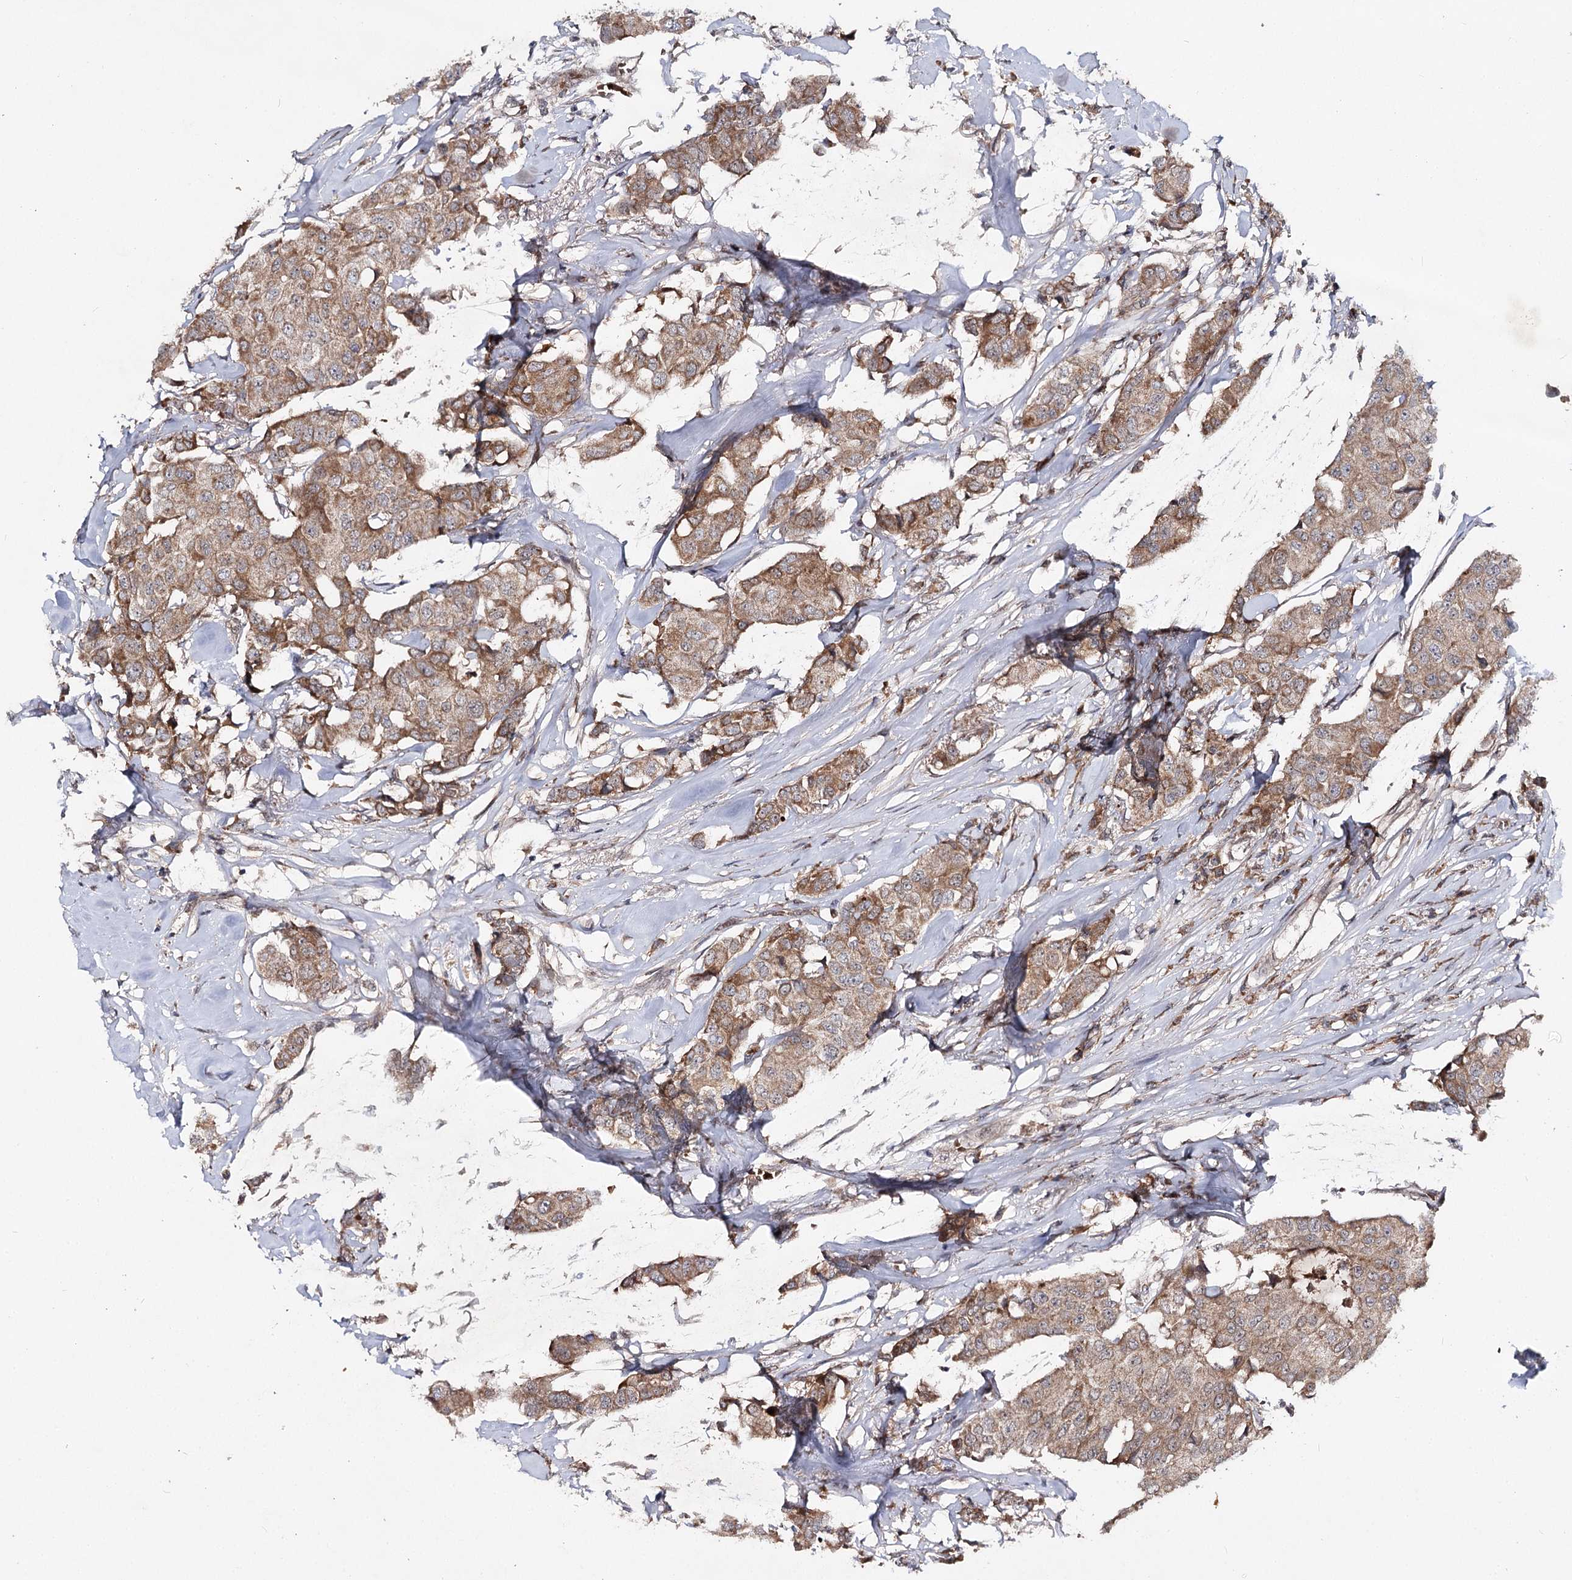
{"staining": {"intensity": "moderate", "quantity": ">75%", "location": "cytoplasmic/membranous"}, "tissue": "breast cancer", "cell_type": "Tumor cells", "image_type": "cancer", "snomed": [{"axis": "morphology", "description": "Duct carcinoma"}, {"axis": "topography", "description": "Breast"}], "caption": "Moderate cytoplasmic/membranous expression is identified in approximately >75% of tumor cells in breast infiltrating ductal carcinoma.", "gene": "MSANTD2", "patient": {"sex": "female", "age": 80}}